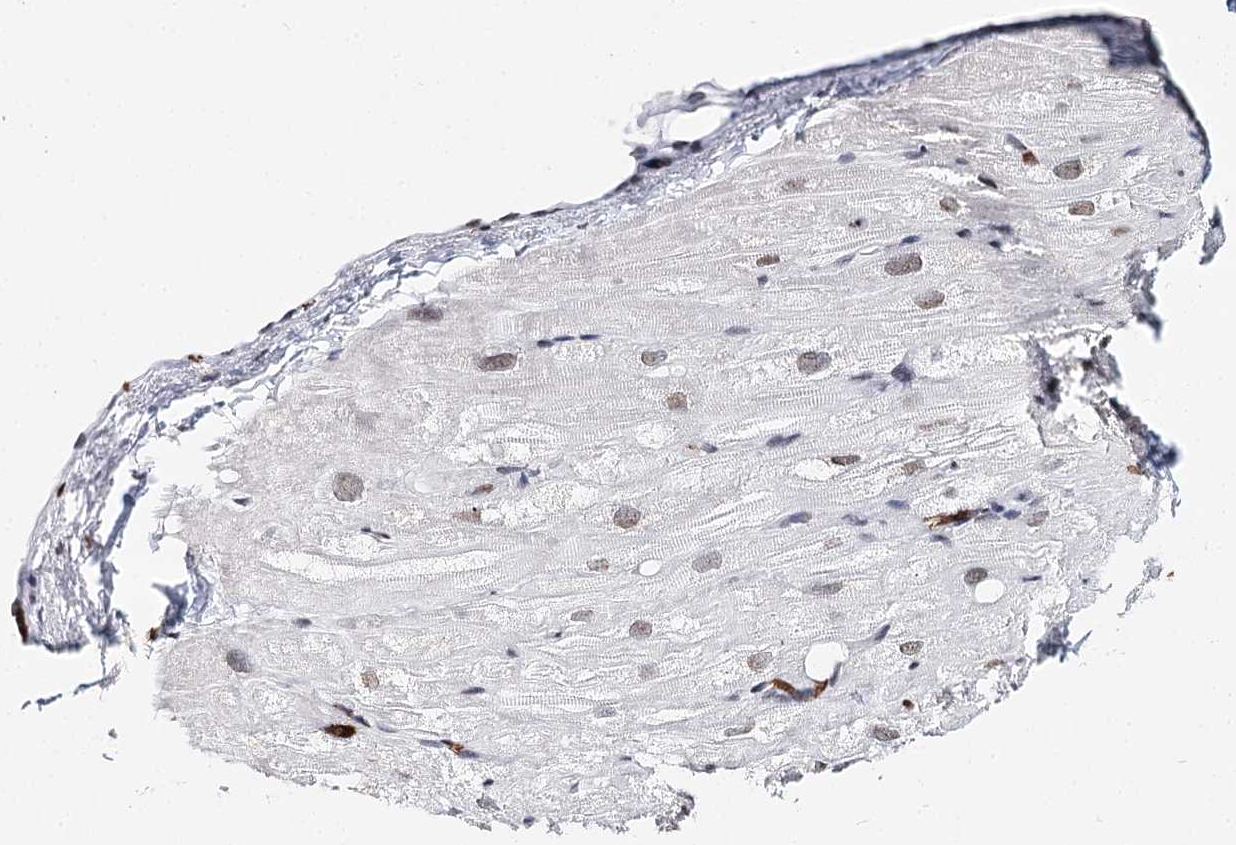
{"staining": {"intensity": "moderate", "quantity": "<25%", "location": "nuclear"}, "tissue": "heart muscle", "cell_type": "Cardiomyocytes", "image_type": "normal", "snomed": [{"axis": "morphology", "description": "Normal tissue, NOS"}, {"axis": "topography", "description": "Heart"}], "caption": "This micrograph exhibits immunohistochemistry (IHC) staining of unremarkable heart muscle, with low moderate nuclear expression in approximately <25% of cardiomyocytes.", "gene": "BARD1", "patient": {"sex": "male", "age": 50}}